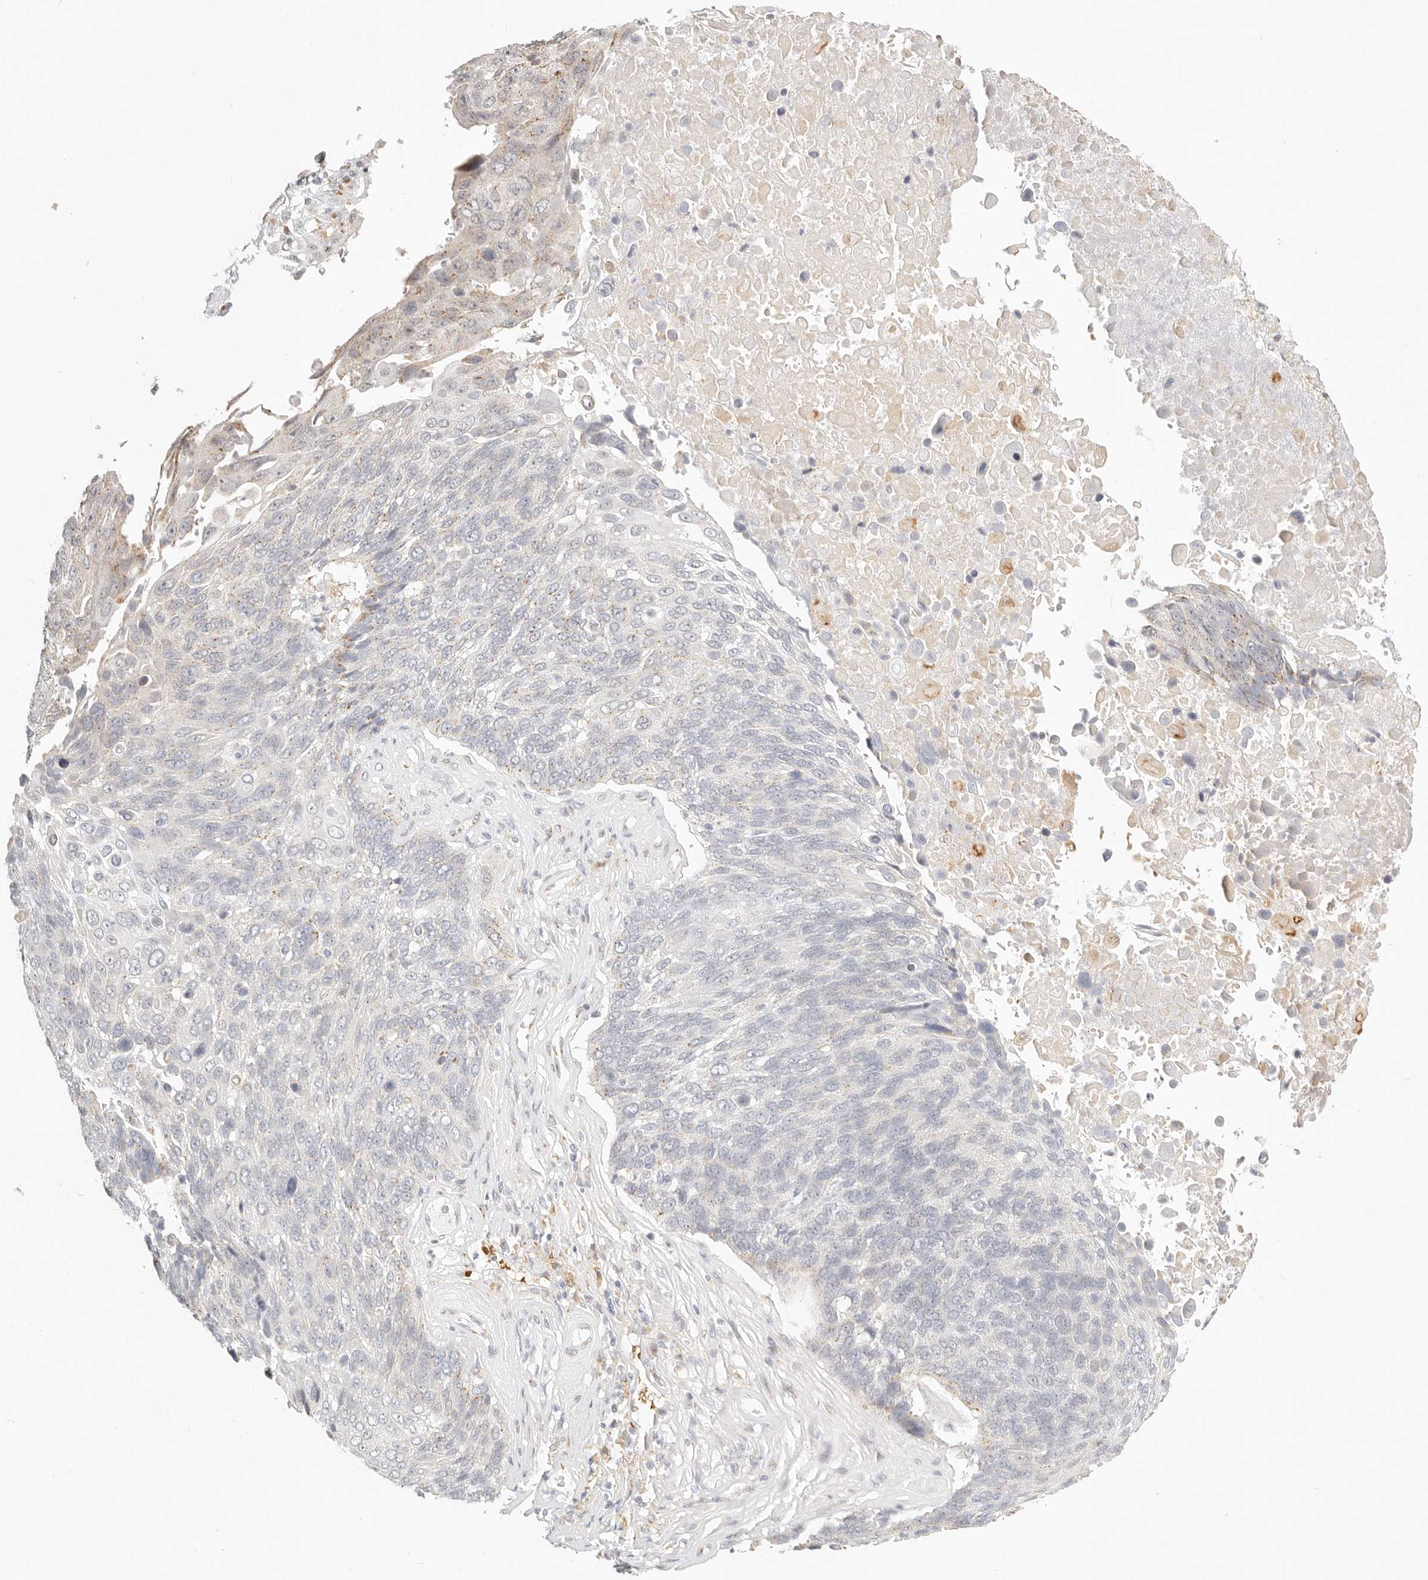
{"staining": {"intensity": "negative", "quantity": "none", "location": "none"}, "tissue": "lung cancer", "cell_type": "Tumor cells", "image_type": "cancer", "snomed": [{"axis": "morphology", "description": "Squamous cell carcinoma, NOS"}, {"axis": "topography", "description": "Lung"}], "caption": "DAB immunohistochemical staining of human lung cancer (squamous cell carcinoma) displays no significant positivity in tumor cells.", "gene": "FAM20B", "patient": {"sex": "male", "age": 66}}